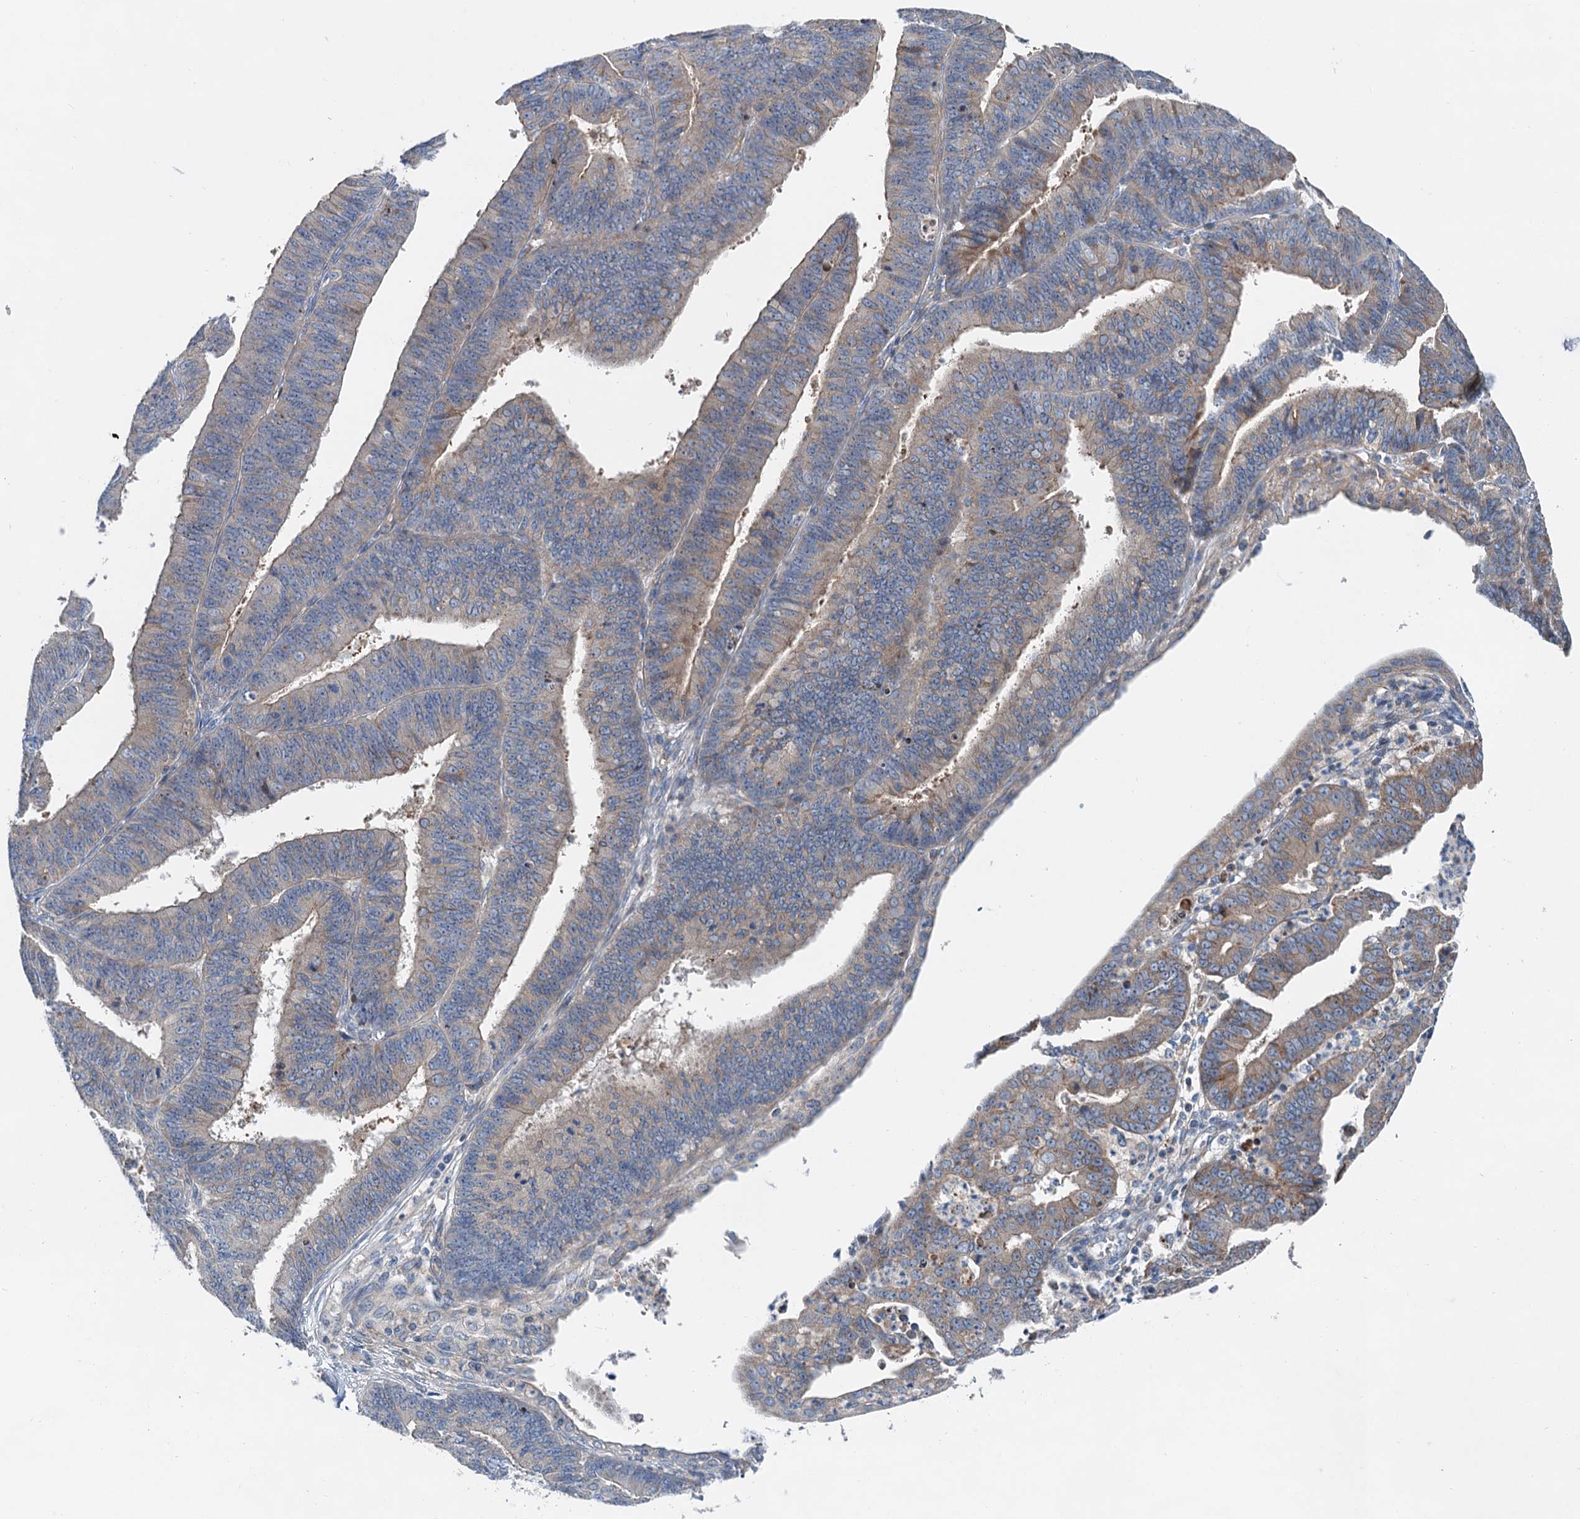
{"staining": {"intensity": "weak", "quantity": "25%-75%", "location": "cytoplasmic/membranous"}, "tissue": "endometrial cancer", "cell_type": "Tumor cells", "image_type": "cancer", "snomed": [{"axis": "morphology", "description": "Adenocarcinoma, NOS"}, {"axis": "topography", "description": "Endometrium"}], "caption": "High-magnification brightfield microscopy of adenocarcinoma (endometrial) stained with DAB (3,3'-diaminobenzidine) (brown) and counterstained with hematoxylin (blue). tumor cells exhibit weak cytoplasmic/membranous expression is identified in about25%-75% of cells.", "gene": "ANKRD26", "patient": {"sex": "female", "age": 73}}